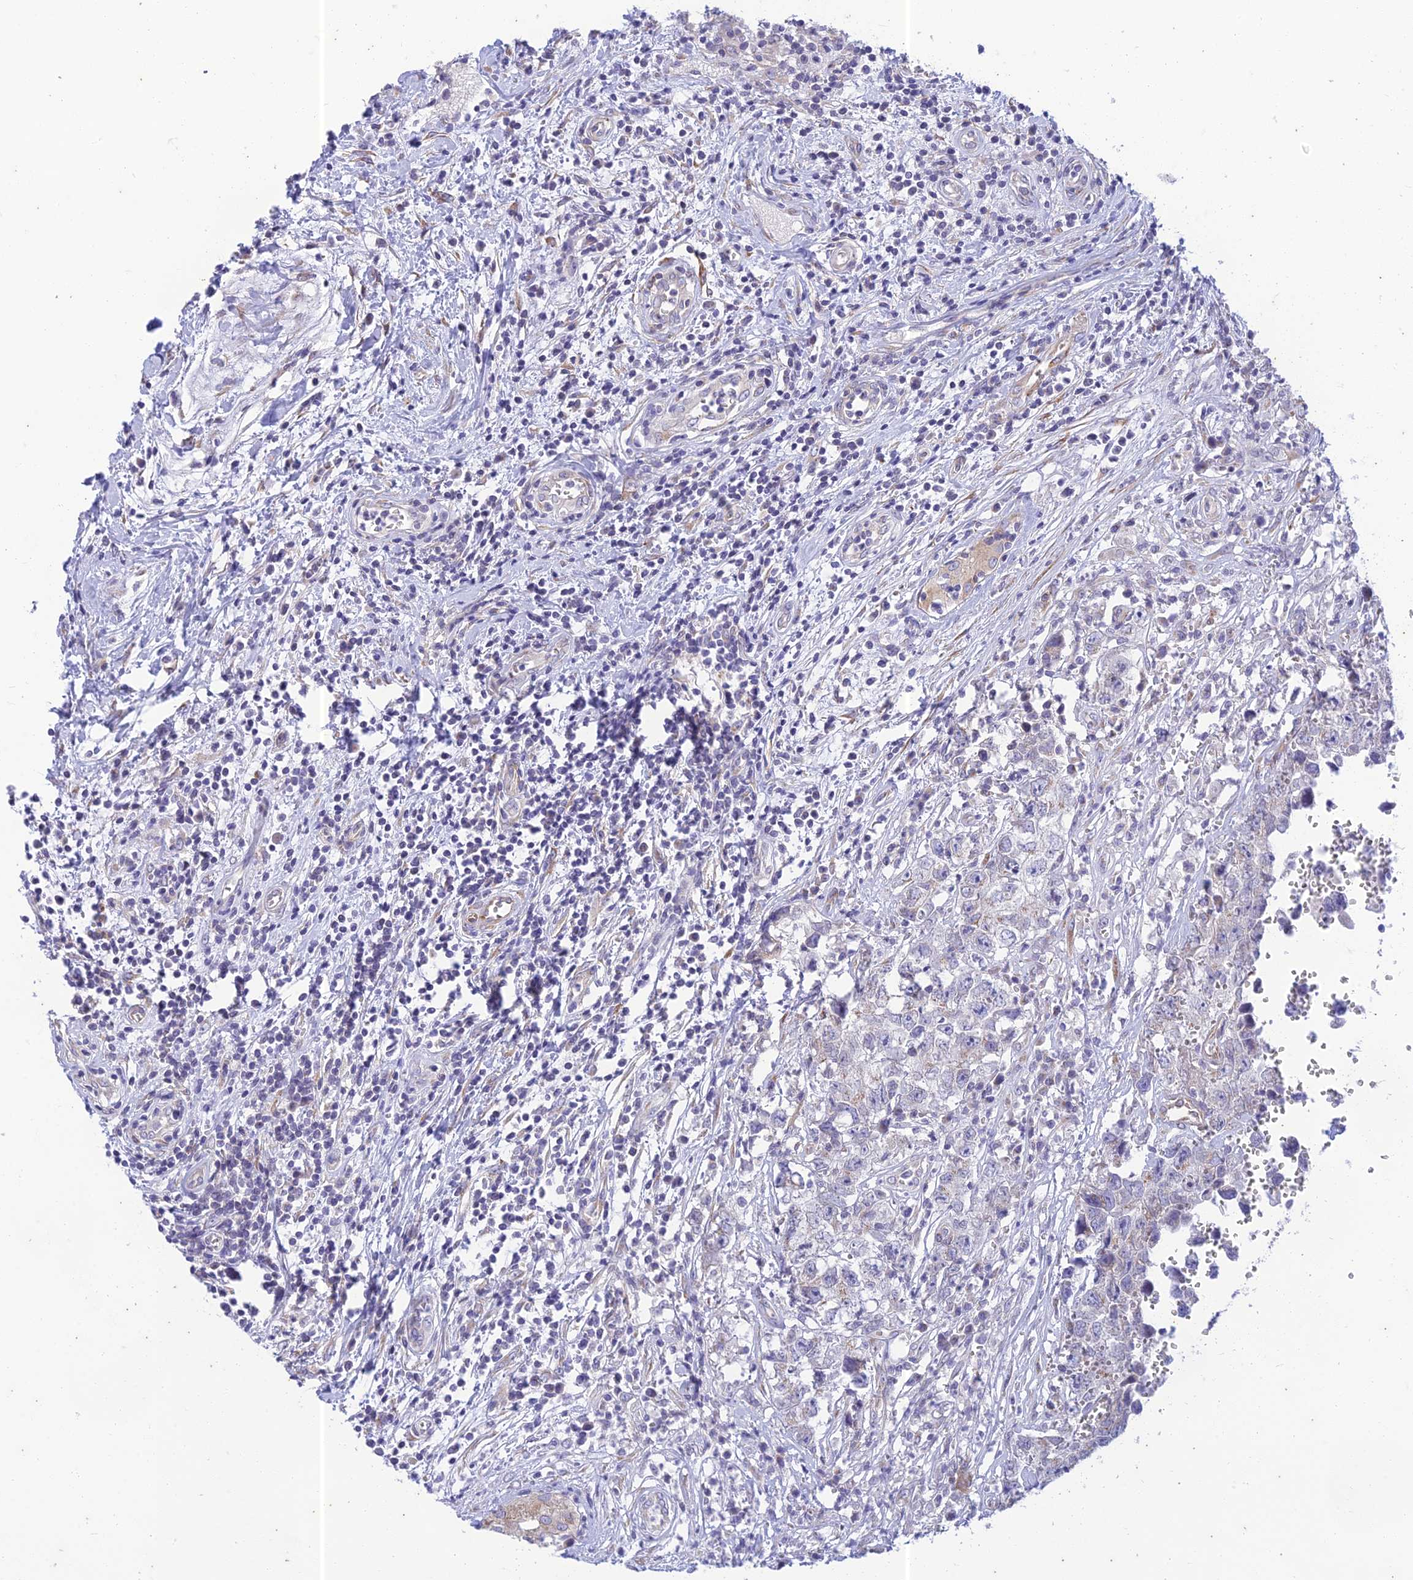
{"staining": {"intensity": "negative", "quantity": "none", "location": "none"}, "tissue": "testis cancer", "cell_type": "Tumor cells", "image_type": "cancer", "snomed": [{"axis": "morphology", "description": "Seminoma, NOS"}, {"axis": "morphology", "description": "Carcinoma, Embryonal, NOS"}, {"axis": "topography", "description": "Testis"}], "caption": "Immunohistochemical staining of testis embryonal carcinoma exhibits no significant expression in tumor cells.", "gene": "PTCD2", "patient": {"sex": "male", "age": 29}}